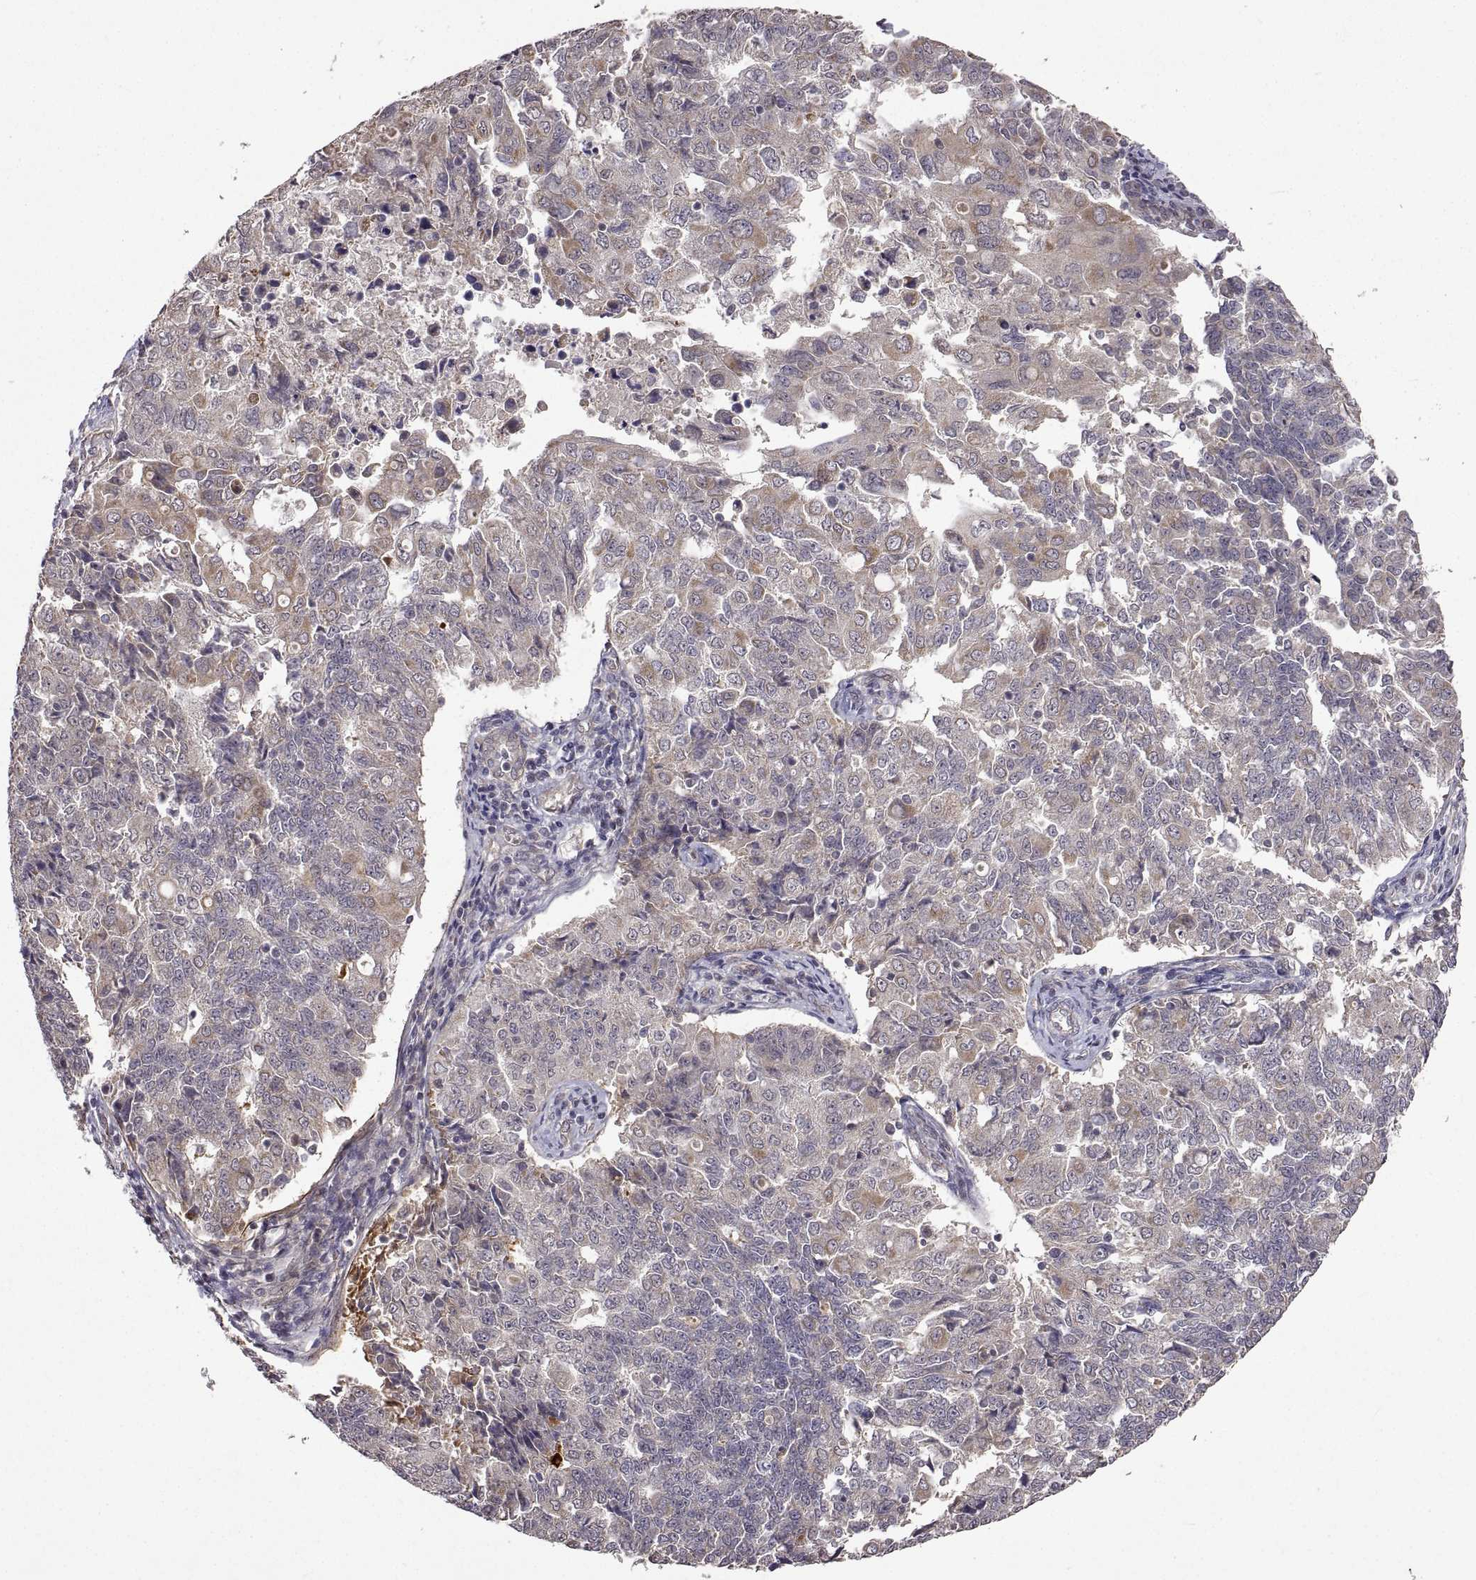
{"staining": {"intensity": "weak", "quantity": "25%-75%", "location": "cytoplasmic/membranous"}, "tissue": "endometrial cancer", "cell_type": "Tumor cells", "image_type": "cancer", "snomed": [{"axis": "morphology", "description": "Adenocarcinoma, NOS"}, {"axis": "topography", "description": "Endometrium"}], "caption": "This image reveals IHC staining of endometrial adenocarcinoma, with low weak cytoplasmic/membranous expression in about 25%-75% of tumor cells.", "gene": "LAMA1", "patient": {"sex": "female", "age": 43}}